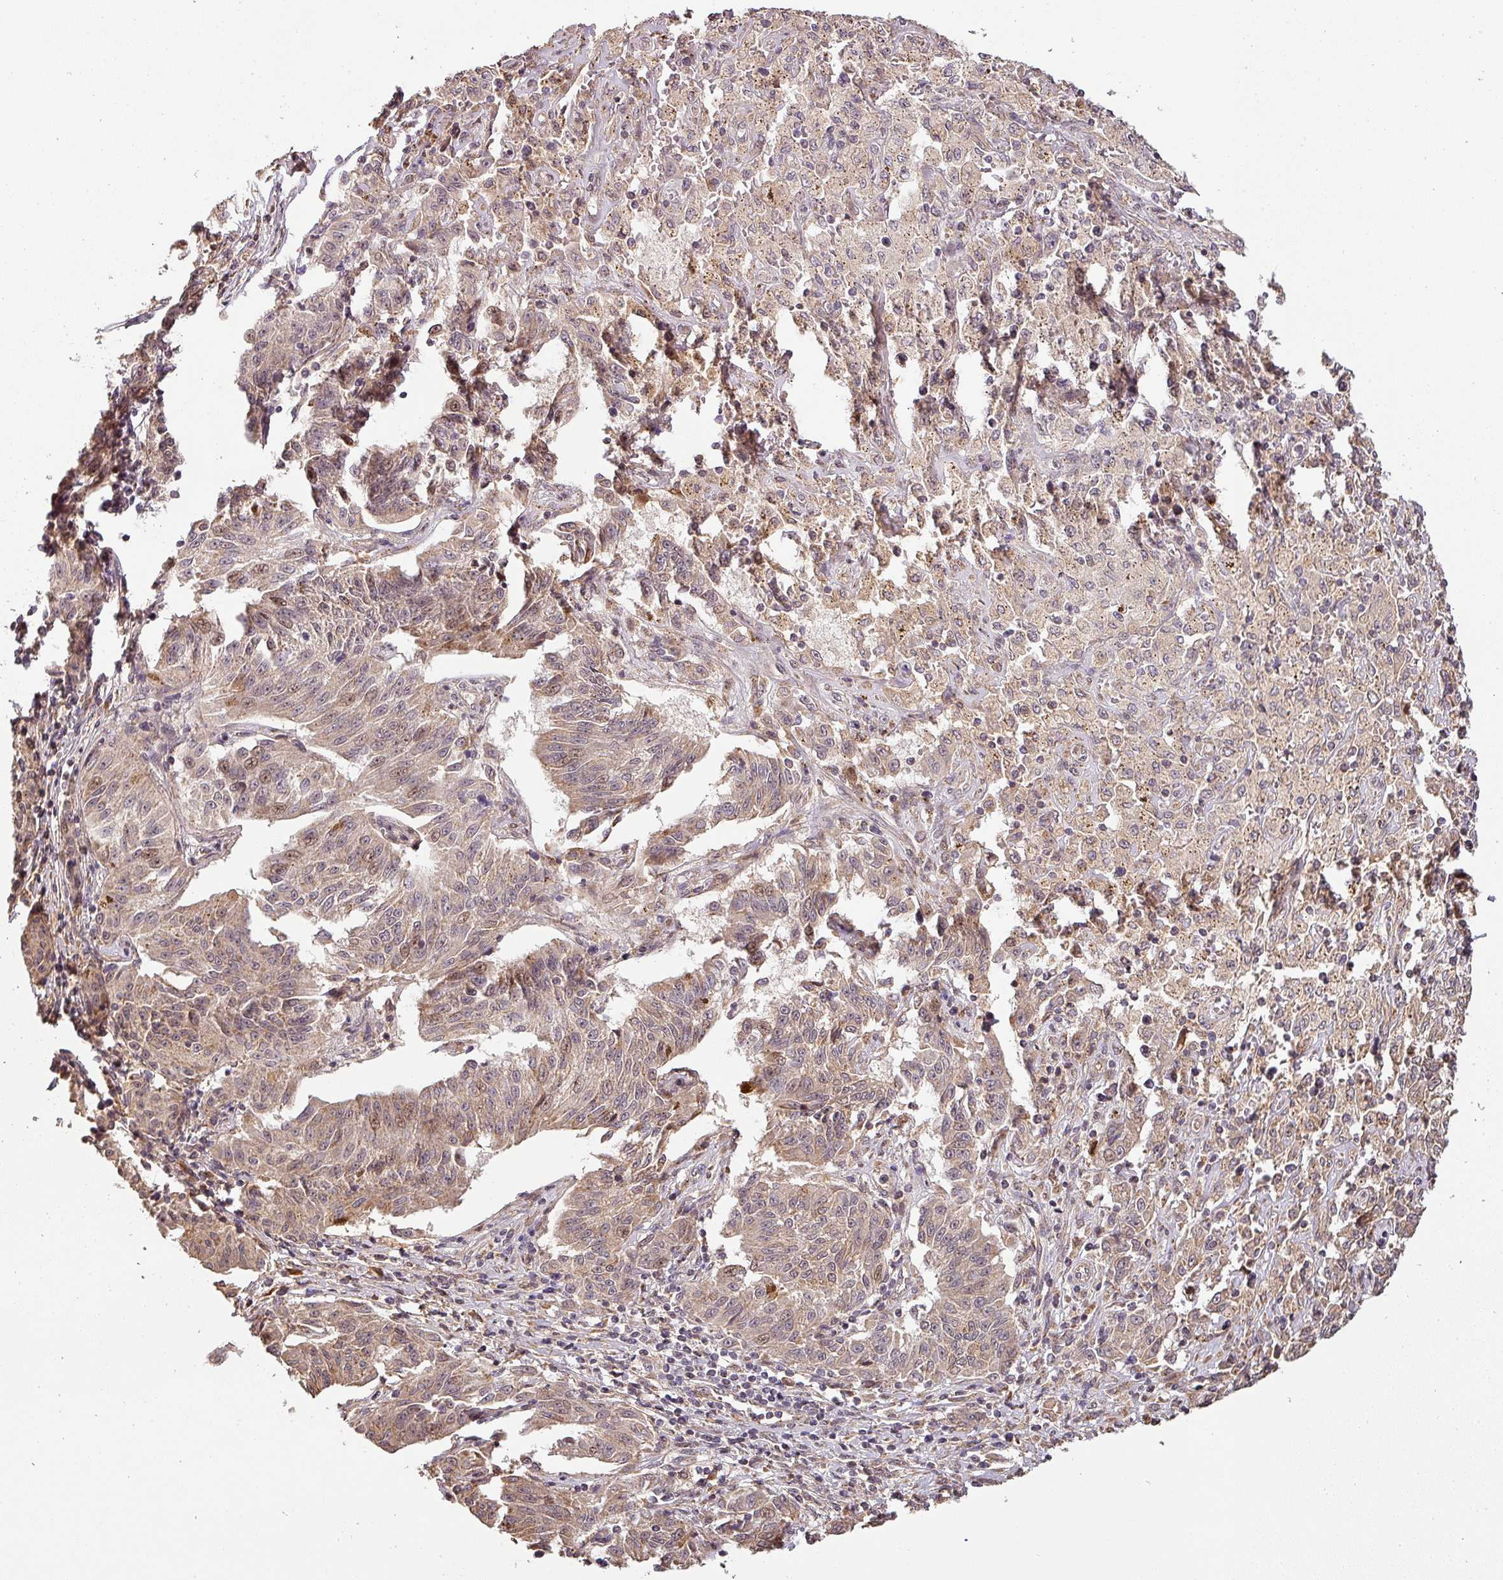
{"staining": {"intensity": "weak", "quantity": "<25%", "location": "cytoplasmic/membranous"}, "tissue": "melanoma", "cell_type": "Tumor cells", "image_type": "cancer", "snomed": [{"axis": "morphology", "description": "Malignant melanoma, NOS"}, {"axis": "topography", "description": "Skin"}], "caption": "Human melanoma stained for a protein using immunohistochemistry reveals no expression in tumor cells.", "gene": "BPIFB3", "patient": {"sex": "female", "age": 72}}